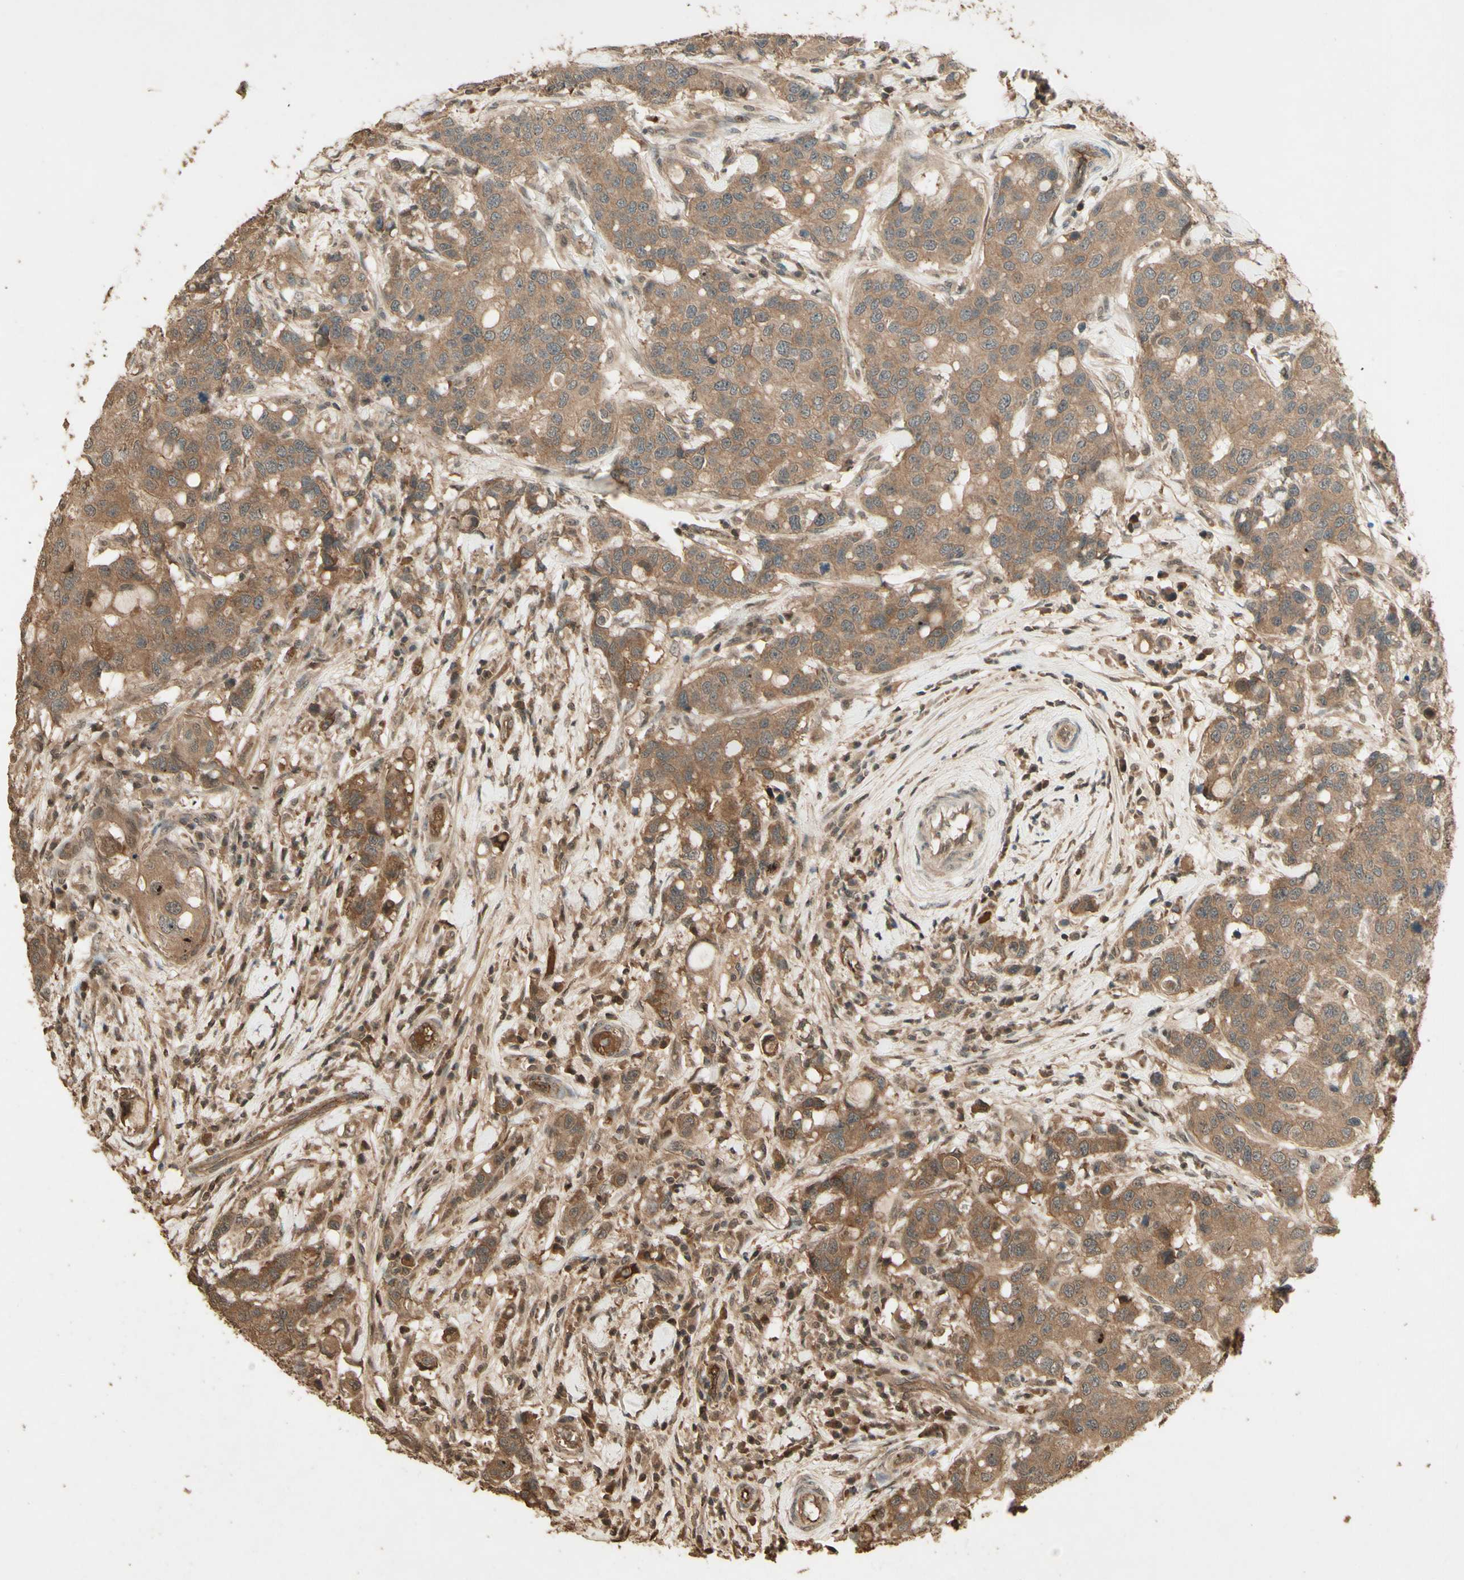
{"staining": {"intensity": "moderate", "quantity": ">75%", "location": "cytoplasmic/membranous"}, "tissue": "breast cancer", "cell_type": "Tumor cells", "image_type": "cancer", "snomed": [{"axis": "morphology", "description": "Duct carcinoma"}, {"axis": "topography", "description": "Breast"}], "caption": "Tumor cells display medium levels of moderate cytoplasmic/membranous staining in about >75% of cells in infiltrating ductal carcinoma (breast).", "gene": "SMAD9", "patient": {"sex": "female", "age": 27}}